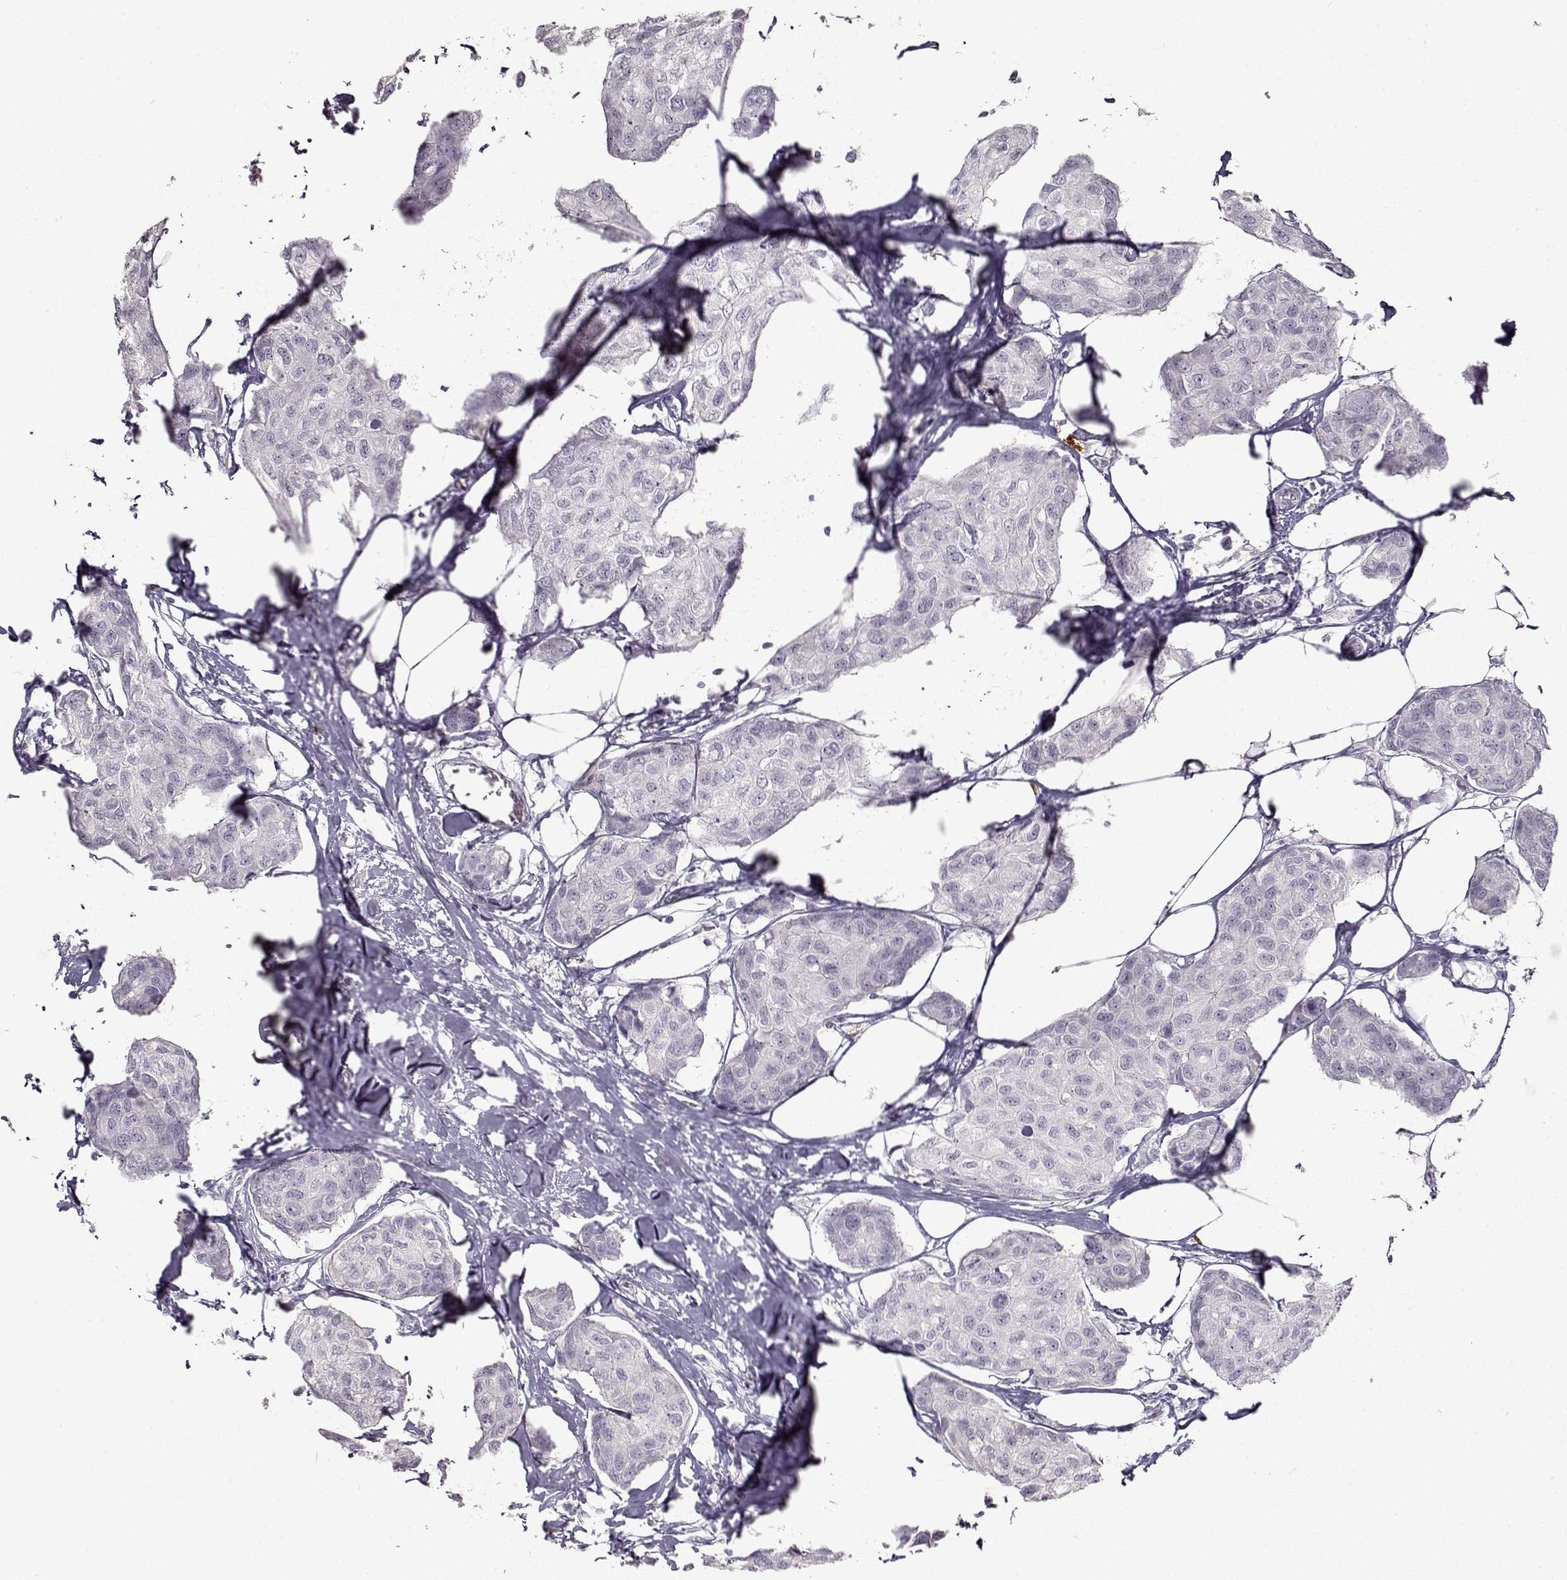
{"staining": {"intensity": "negative", "quantity": "none", "location": "none"}, "tissue": "breast cancer", "cell_type": "Tumor cells", "image_type": "cancer", "snomed": [{"axis": "morphology", "description": "Duct carcinoma"}, {"axis": "topography", "description": "Breast"}], "caption": "Immunohistochemistry (IHC) photomicrograph of neoplastic tissue: invasive ductal carcinoma (breast) stained with DAB (3,3'-diaminobenzidine) demonstrates no significant protein staining in tumor cells. (Brightfield microscopy of DAB (3,3'-diaminobenzidine) immunohistochemistry at high magnification).", "gene": "S100B", "patient": {"sex": "female", "age": 80}}